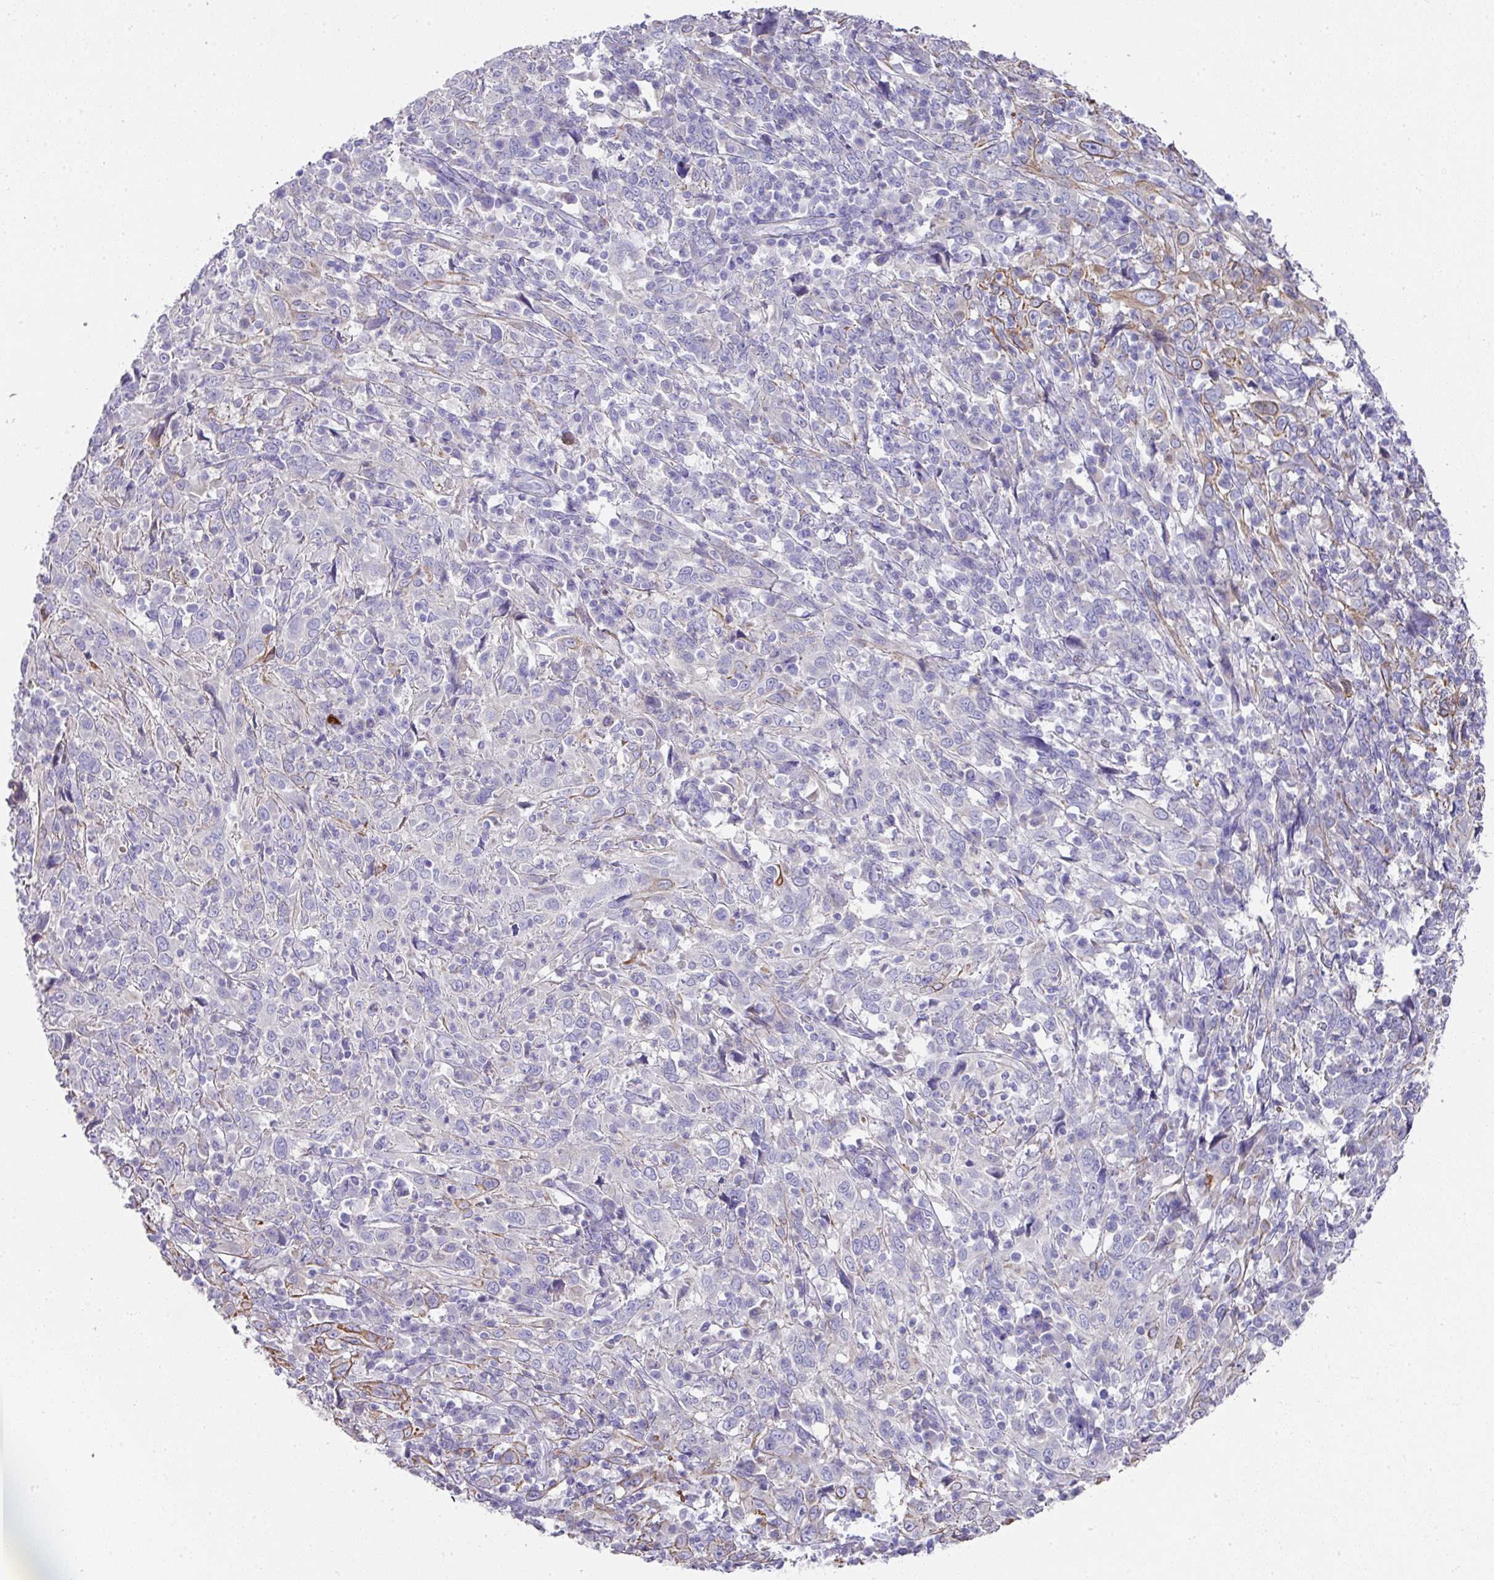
{"staining": {"intensity": "weak", "quantity": "<25%", "location": "cytoplasmic/membranous"}, "tissue": "cervical cancer", "cell_type": "Tumor cells", "image_type": "cancer", "snomed": [{"axis": "morphology", "description": "Squamous cell carcinoma, NOS"}, {"axis": "topography", "description": "Cervix"}], "caption": "There is no significant staining in tumor cells of squamous cell carcinoma (cervical). (Immunohistochemistry (ihc), brightfield microscopy, high magnification).", "gene": "TARM1", "patient": {"sex": "female", "age": 46}}